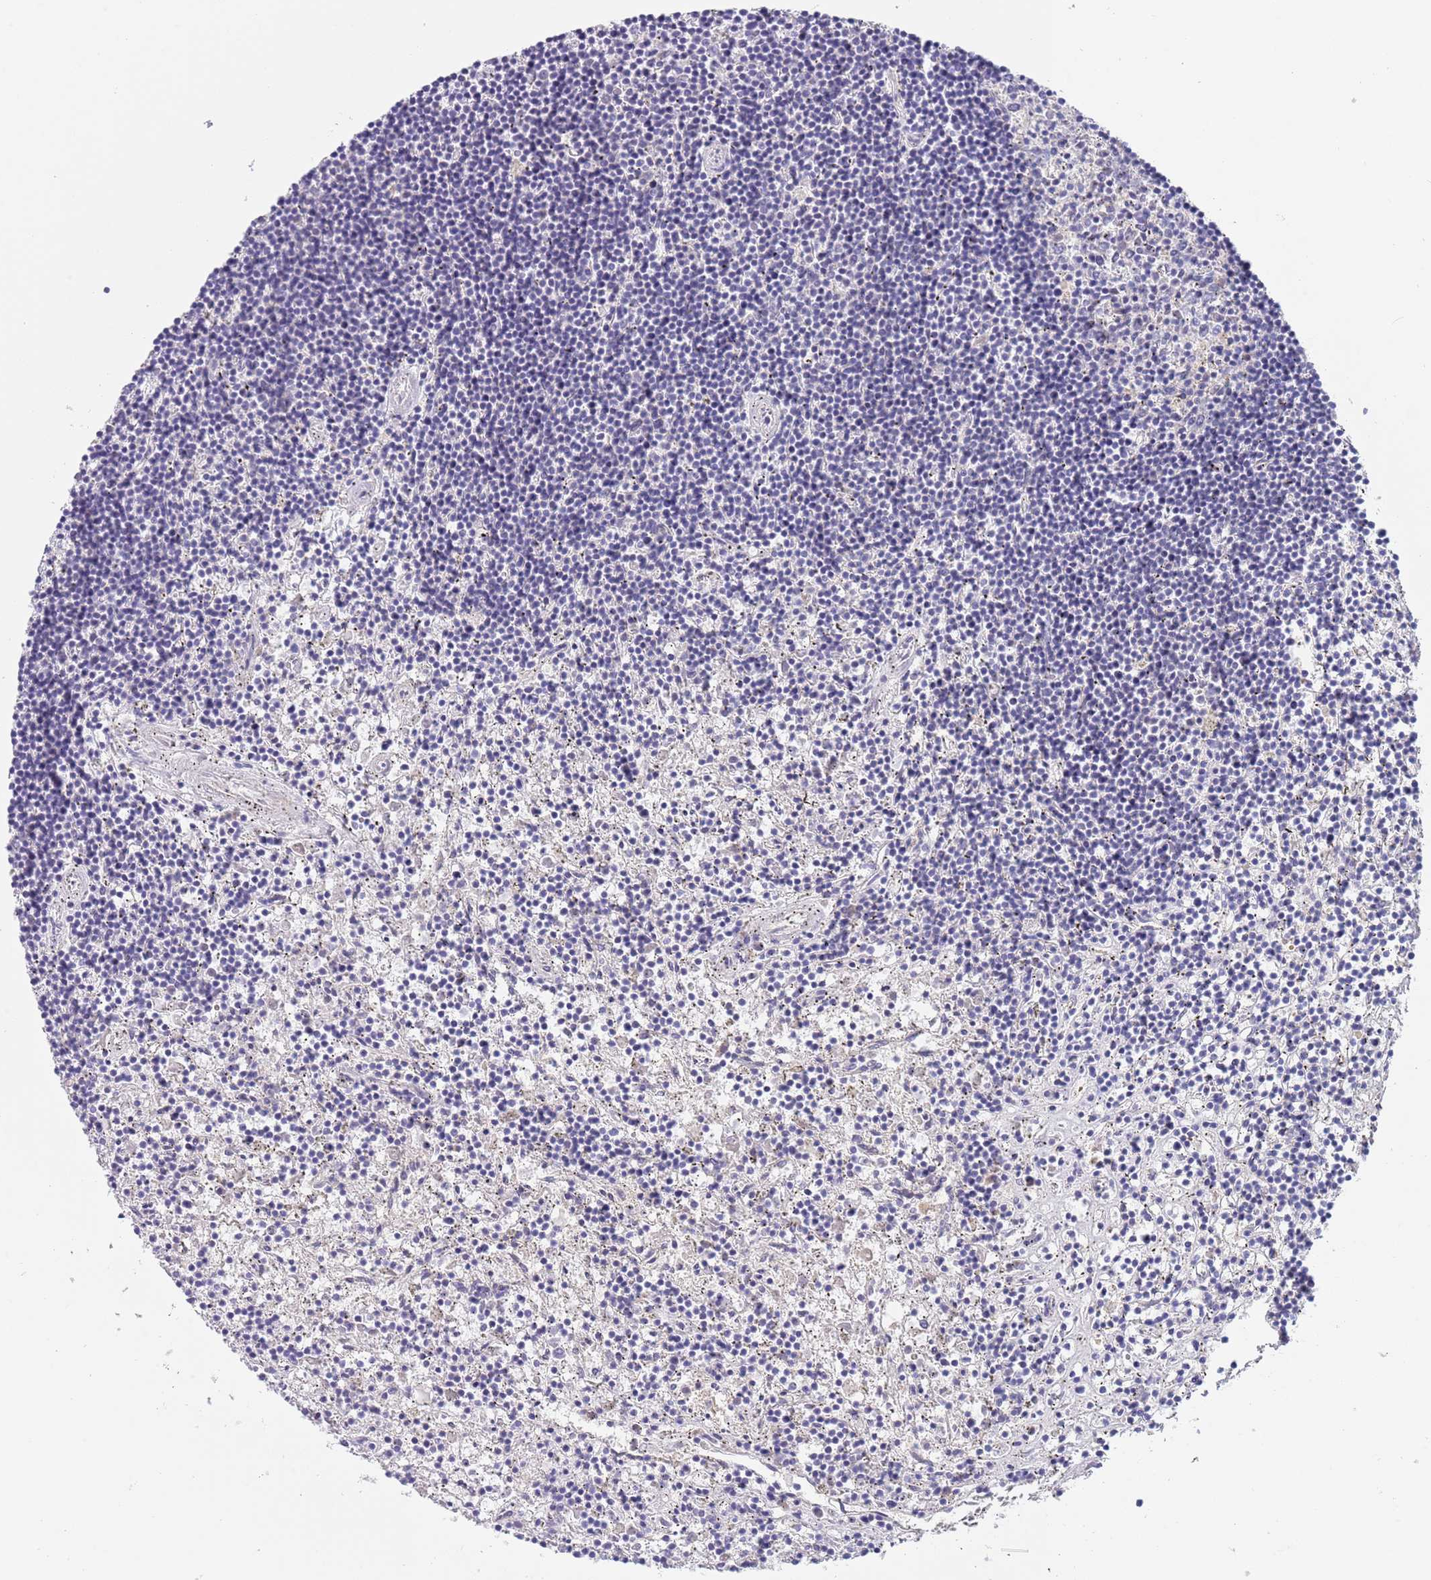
{"staining": {"intensity": "negative", "quantity": "none", "location": "none"}, "tissue": "lymphoma", "cell_type": "Tumor cells", "image_type": "cancer", "snomed": [{"axis": "morphology", "description": "Malignant lymphoma, non-Hodgkin's type, Low grade"}, {"axis": "topography", "description": "Spleen"}], "caption": "IHC micrograph of human malignant lymphoma, non-Hodgkin's type (low-grade) stained for a protein (brown), which reveals no staining in tumor cells.", "gene": "RNF169", "patient": {"sex": "male", "age": 76}}